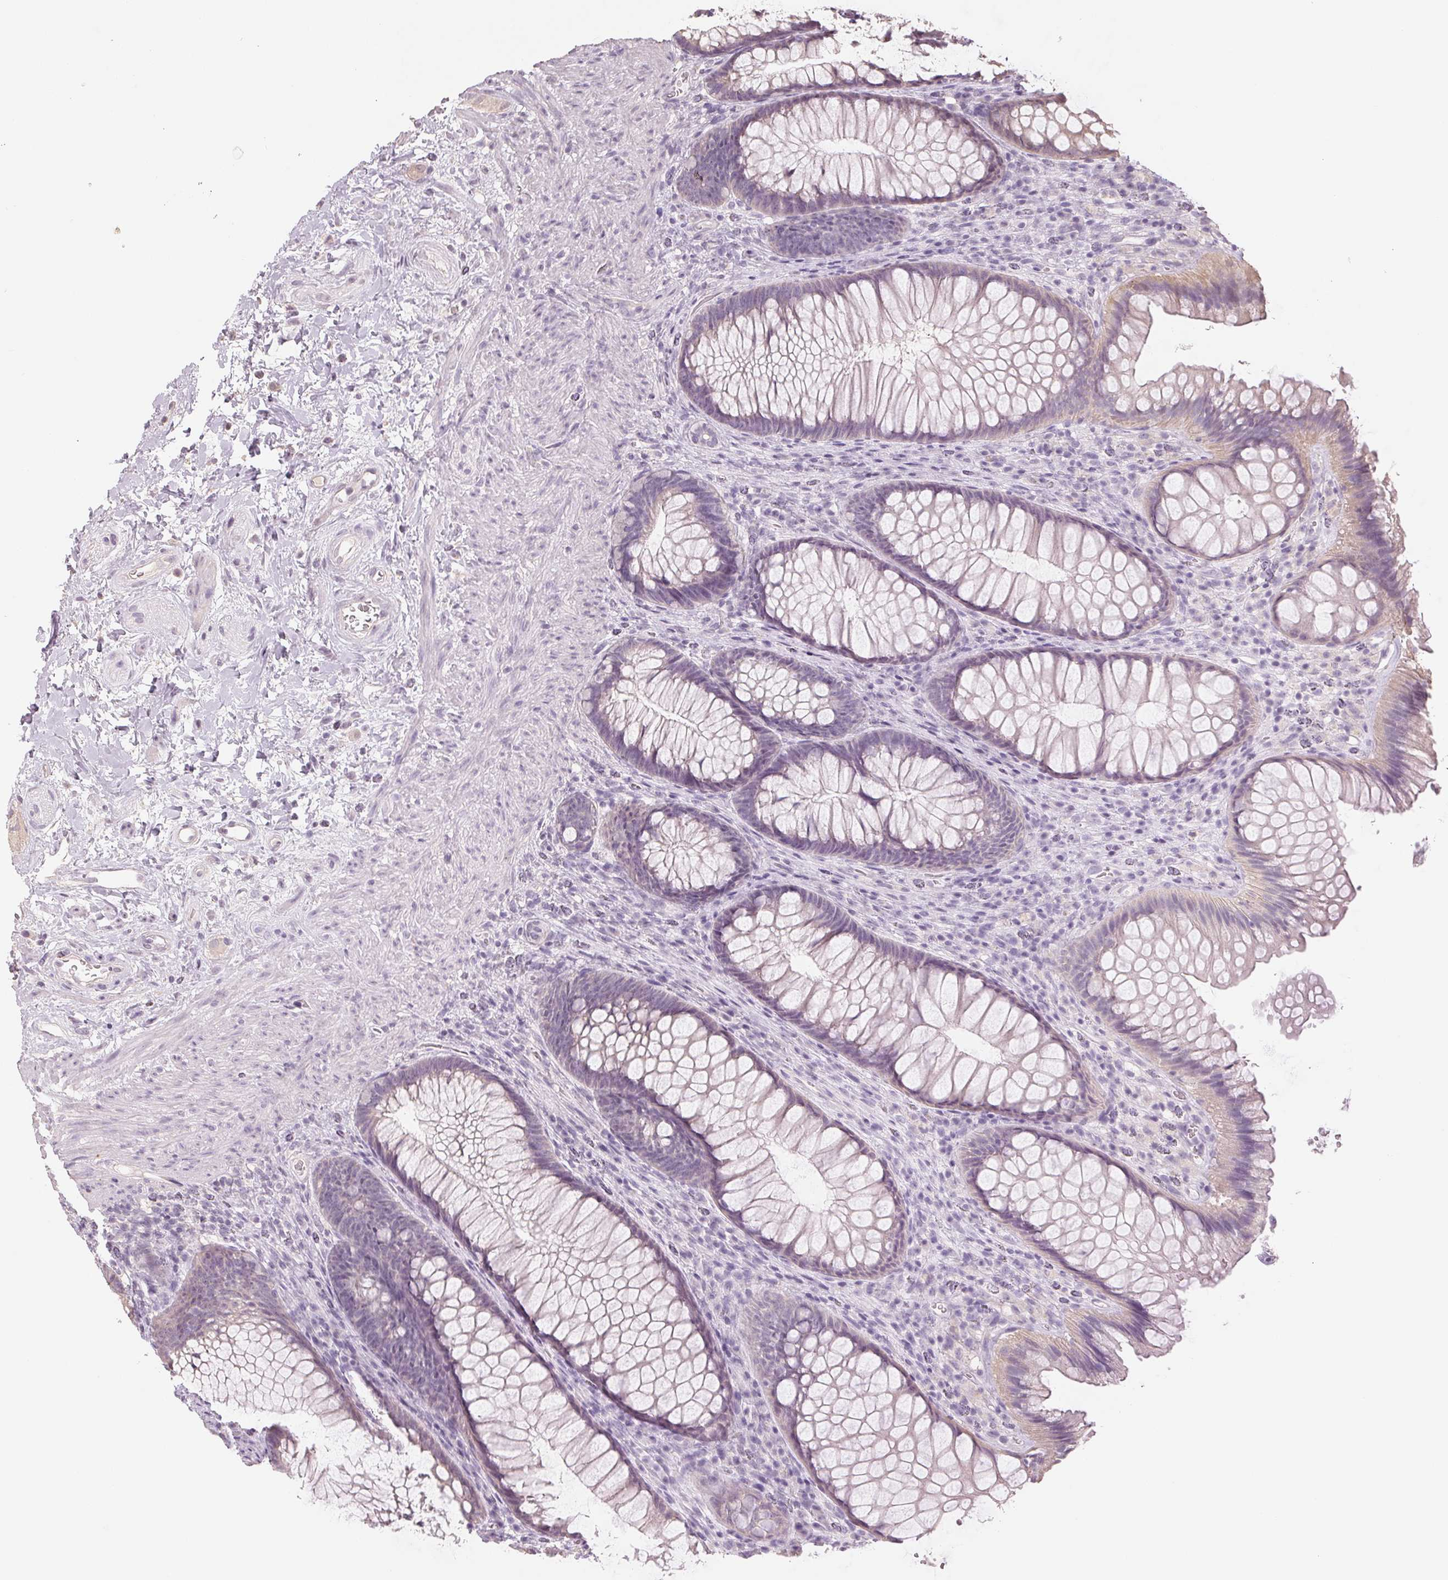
{"staining": {"intensity": "negative", "quantity": "none", "location": "none"}, "tissue": "rectum", "cell_type": "Glandular cells", "image_type": "normal", "snomed": [{"axis": "morphology", "description": "Normal tissue, NOS"}, {"axis": "topography", "description": "Smooth muscle"}, {"axis": "topography", "description": "Rectum"}], "caption": "This is an immunohistochemistry histopathology image of unremarkable human rectum. There is no staining in glandular cells.", "gene": "COX14", "patient": {"sex": "male", "age": 53}}